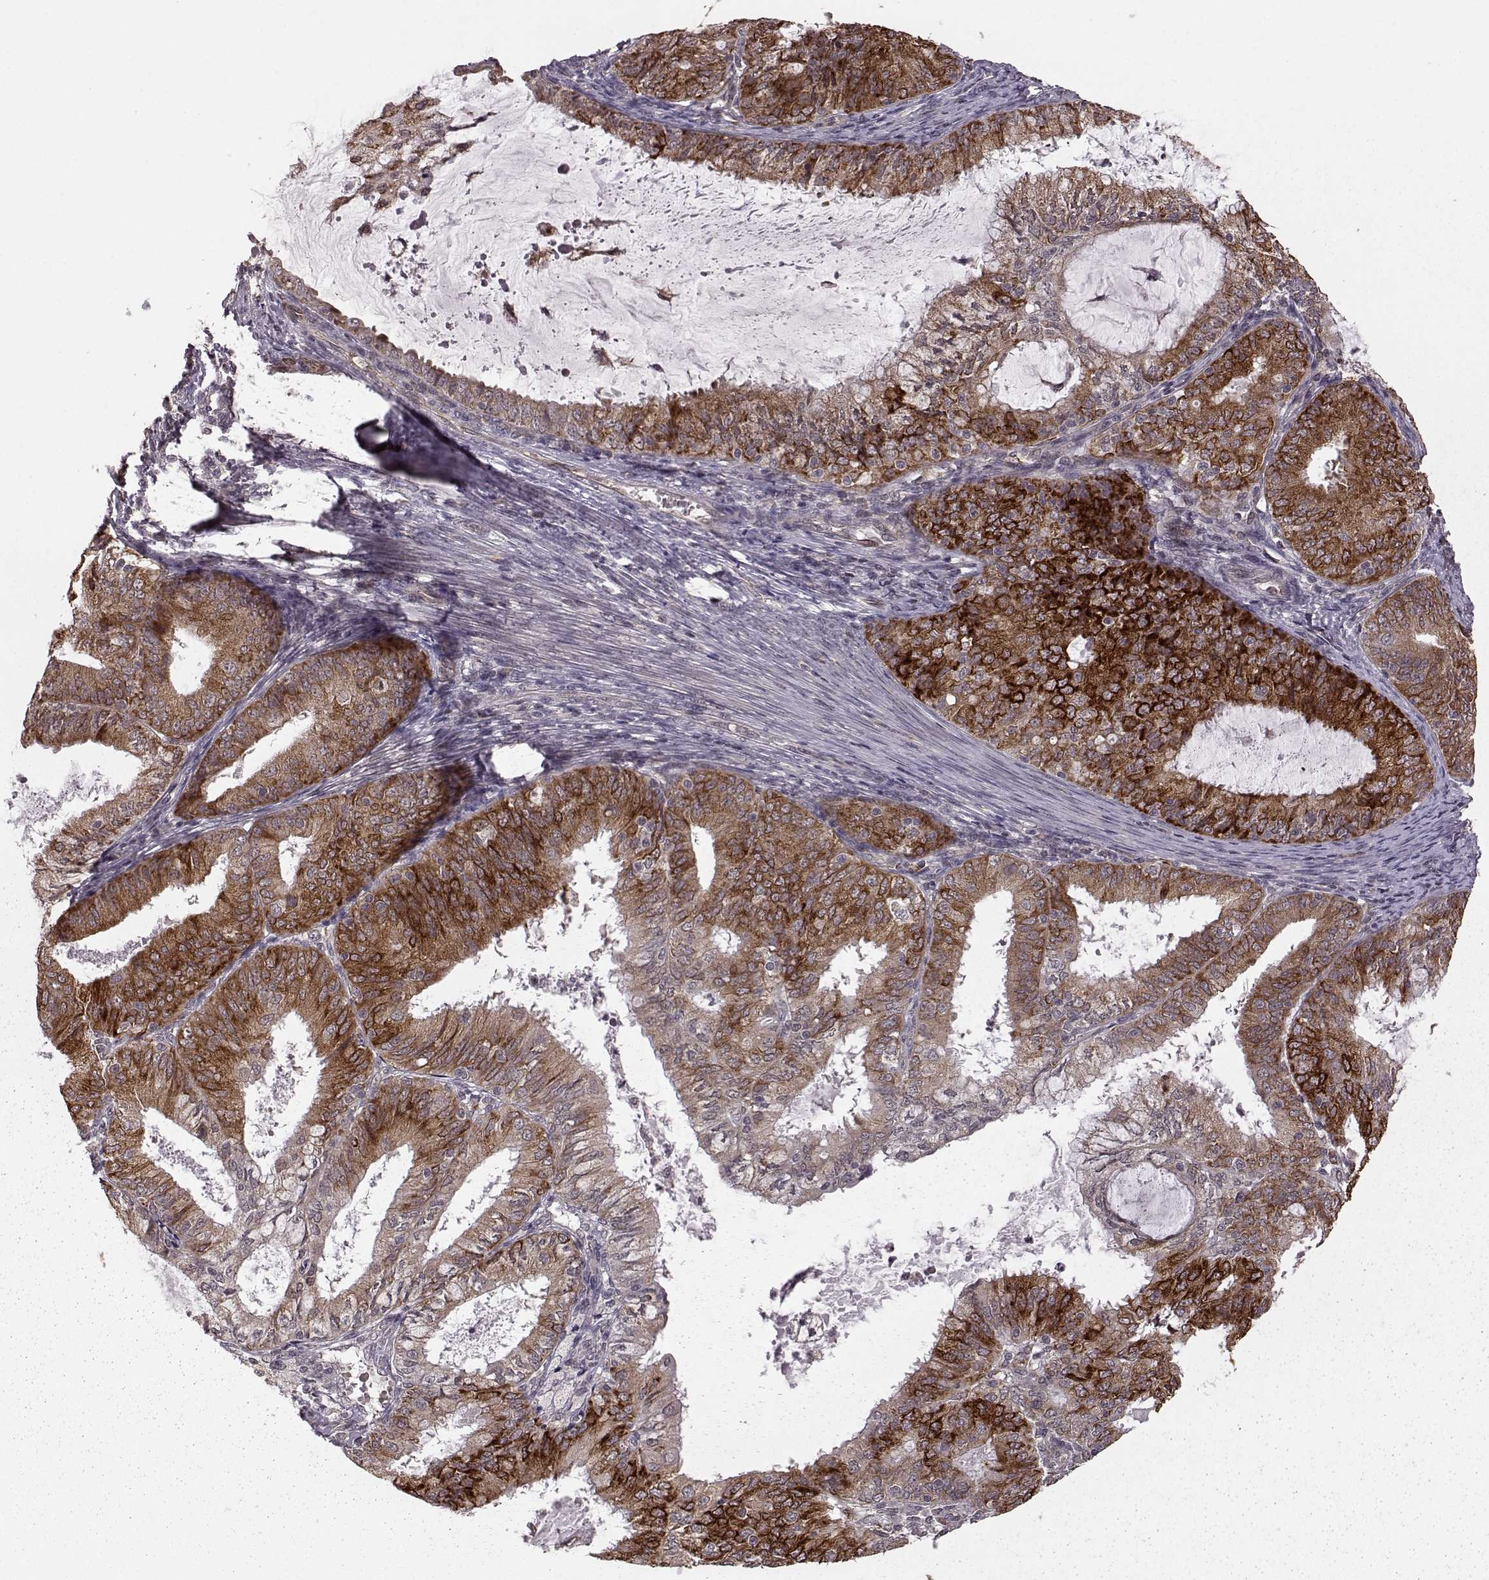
{"staining": {"intensity": "strong", "quantity": ">75%", "location": "cytoplasmic/membranous"}, "tissue": "endometrial cancer", "cell_type": "Tumor cells", "image_type": "cancer", "snomed": [{"axis": "morphology", "description": "Adenocarcinoma, NOS"}, {"axis": "topography", "description": "Endometrium"}], "caption": "A brown stain labels strong cytoplasmic/membranous positivity of a protein in human endometrial cancer tumor cells. (IHC, brightfield microscopy, high magnification).", "gene": "ELOVL5", "patient": {"sex": "female", "age": 57}}